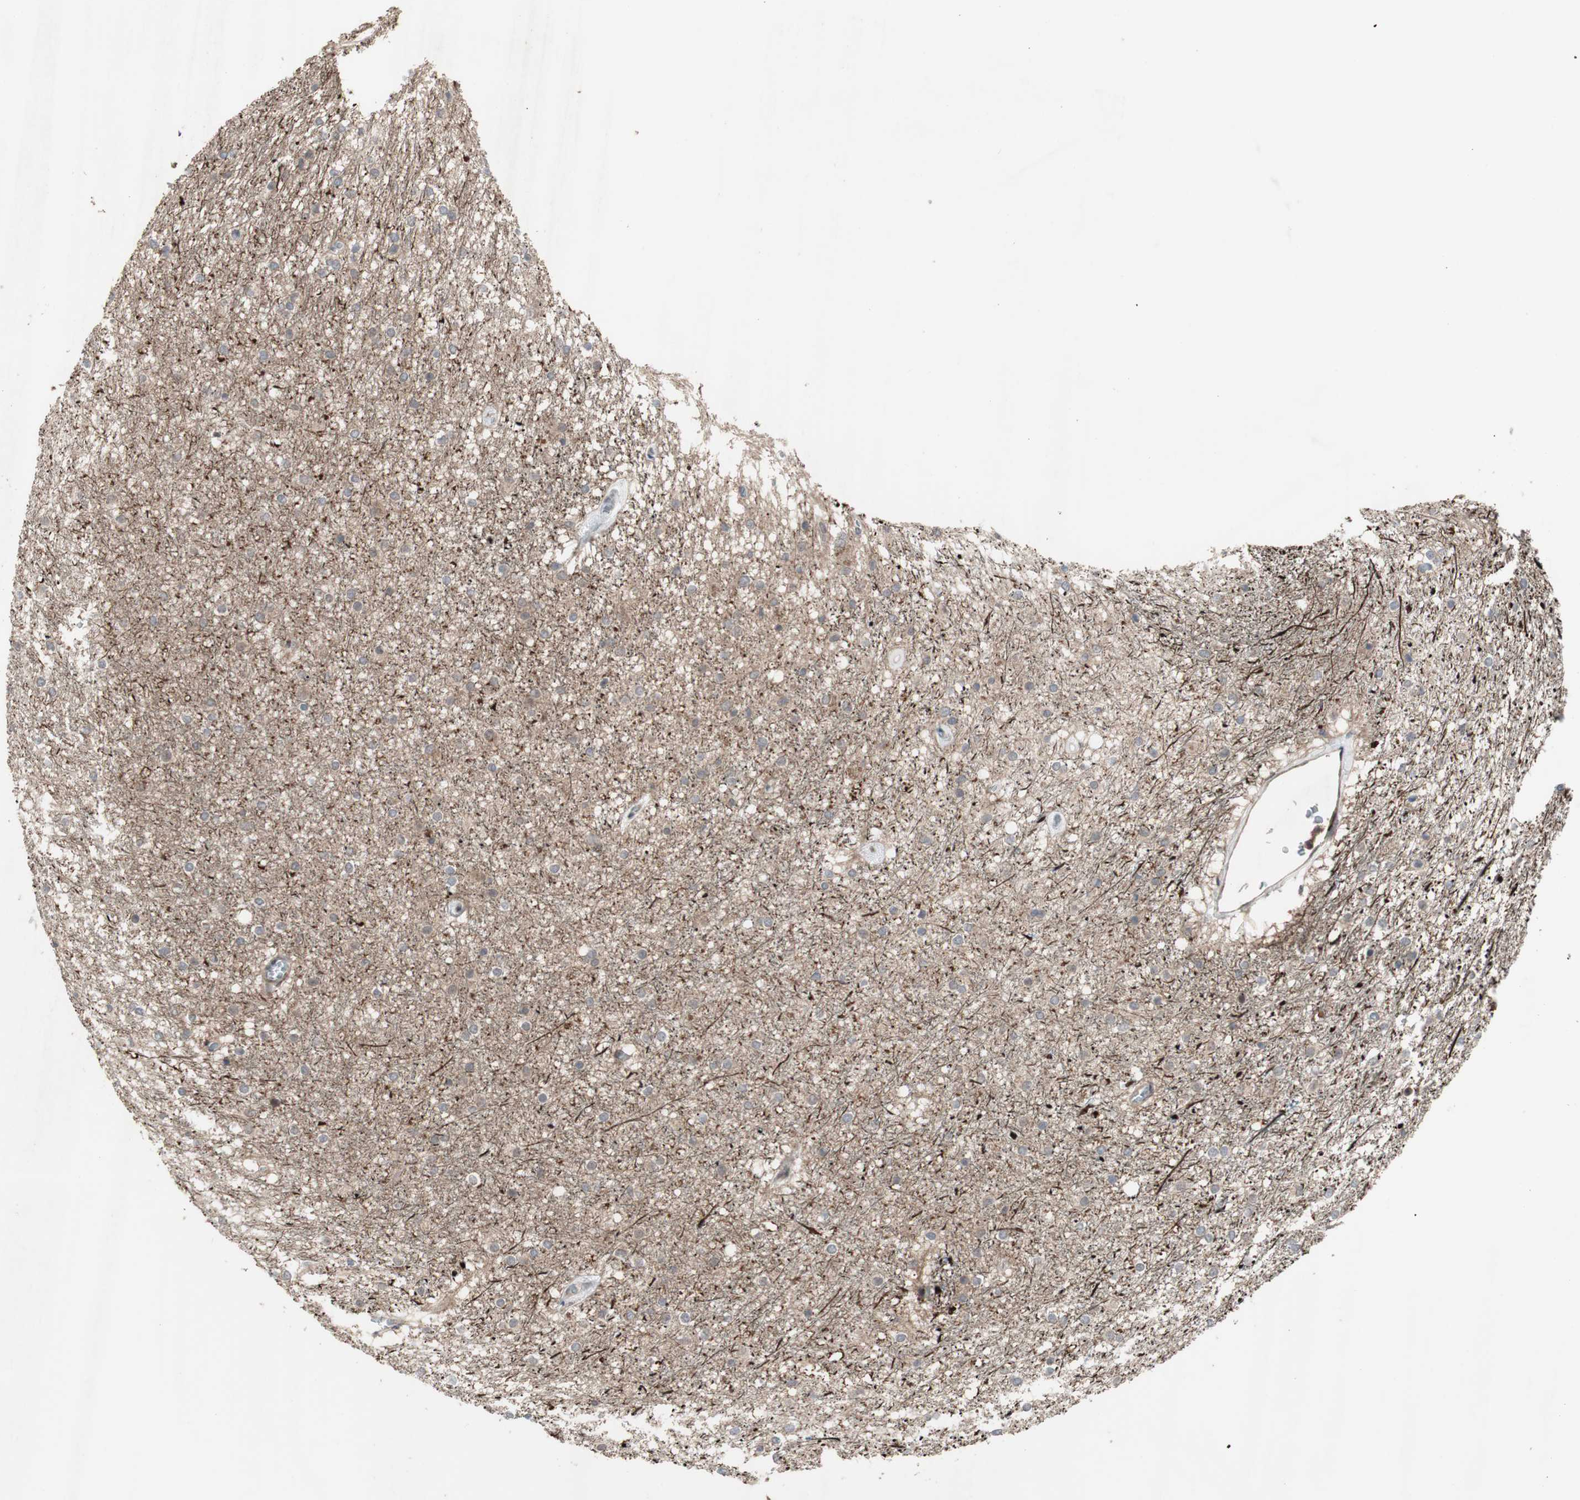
{"staining": {"intensity": "weak", "quantity": "25%-75%", "location": "cytoplasmic/membranous"}, "tissue": "caudate", "cell_type": "Glial cells", "image_type": "normal", "snomed": [{"axis": "morphology", "description": "Normal tissue, NOS"}, {"axis": "topography", "description": "Lateral ventricle wall"}], "caption": "Immunohistochemical staining of unremarkable human caudate shows 25%-75% levels of weak cytoplasmic/membranous protein expression in about 25%-75% of glial cells.", "gene": "OAZ1", "patient": {"sex": "female", "age": 19}}